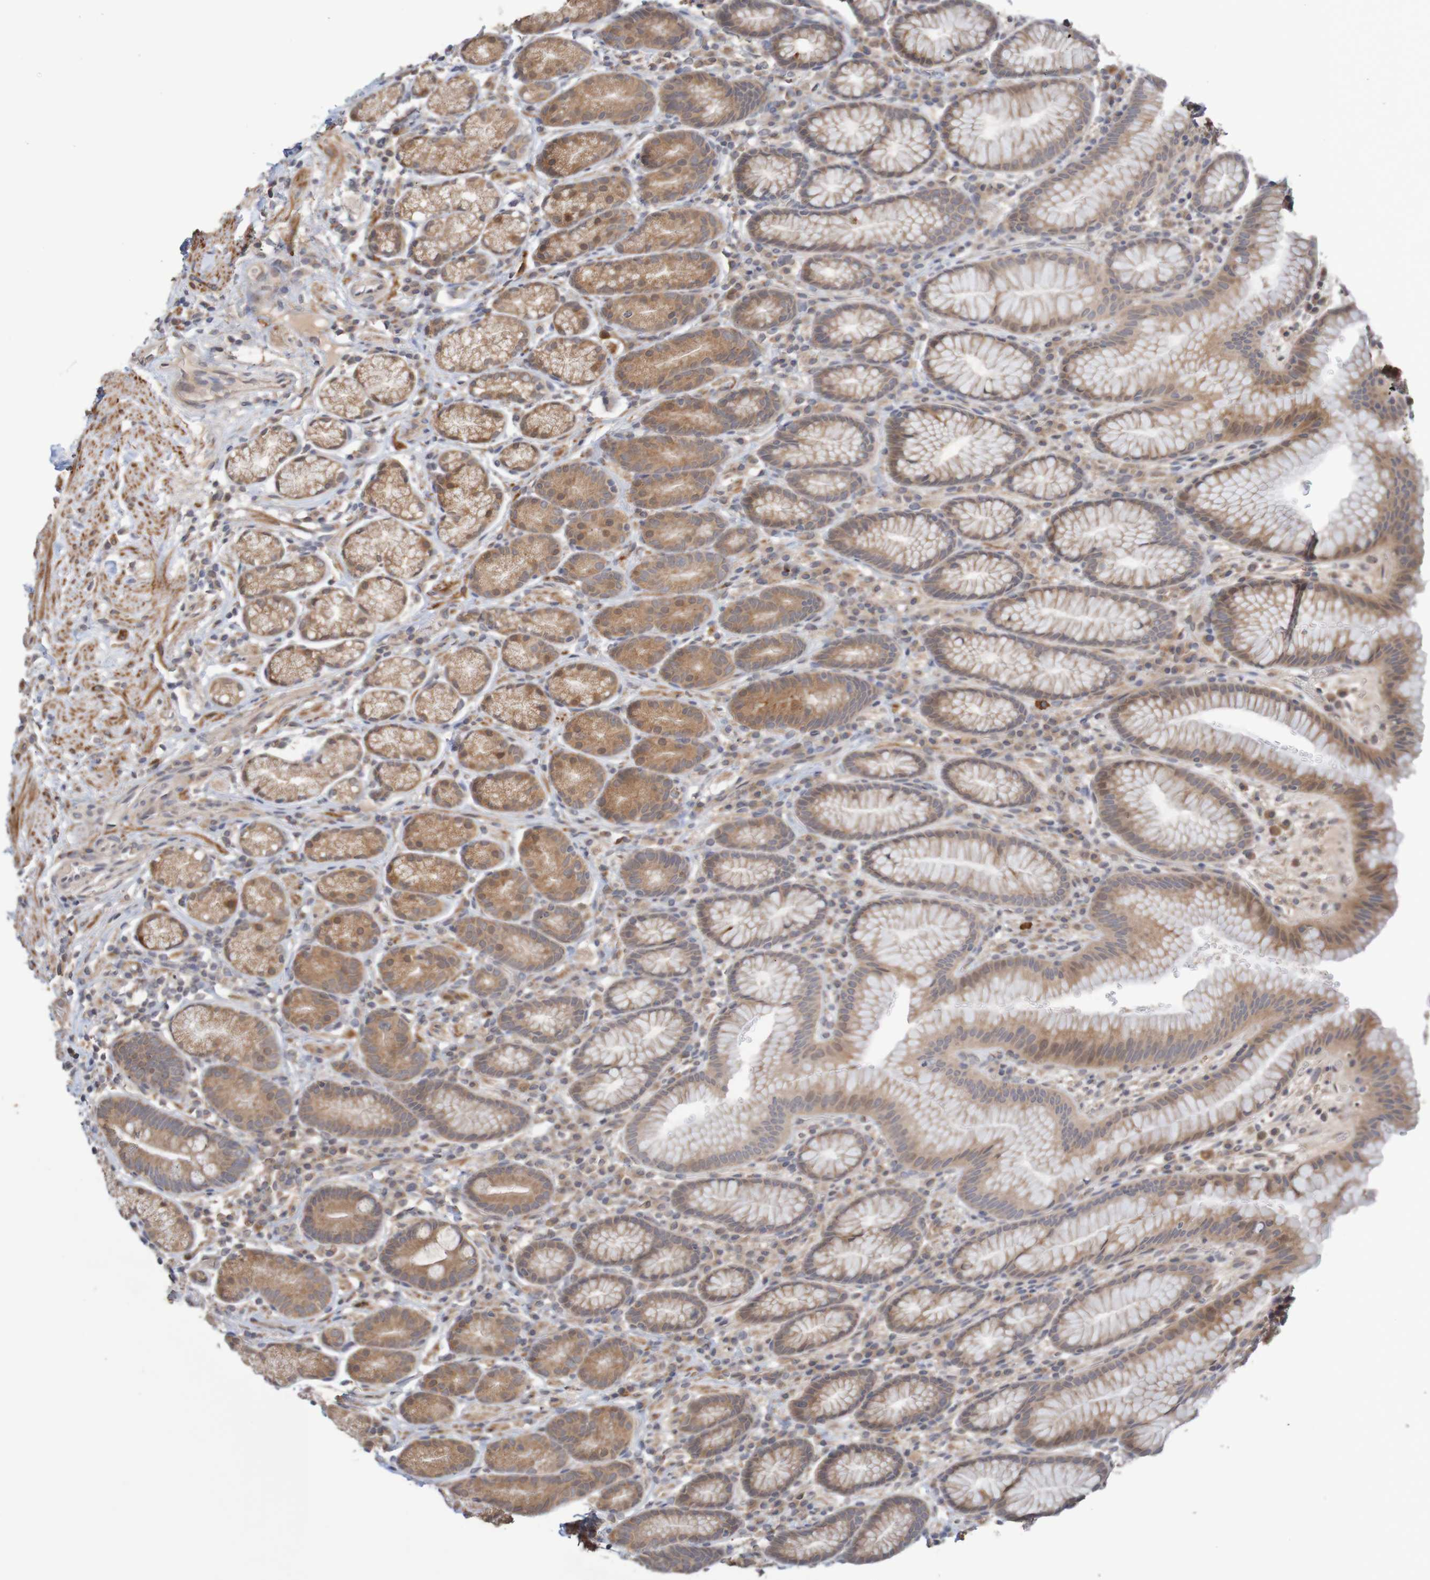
{"staining": {"intensity": "moderate", "quantity": "25%-75%", "location": "cytoplasmic/membranous"}, "tissue": "stomach", "cell_type": "Glandular cells", "image_type": "normal", "snomed": [{"axis": "morphology", "description": "Normal tissue, NOS"}, {"axis": "topography", "description": "Stomach, lower"}], "caption": "Unremarkable stomach was stained to show a protein in brown. There is medium levels of moderate cytoplasmic/membranous expression in approximately 25%-75% of glandular cells.", "gene": "ANKK1", "patient": {"sex": "male", "age": 52}}